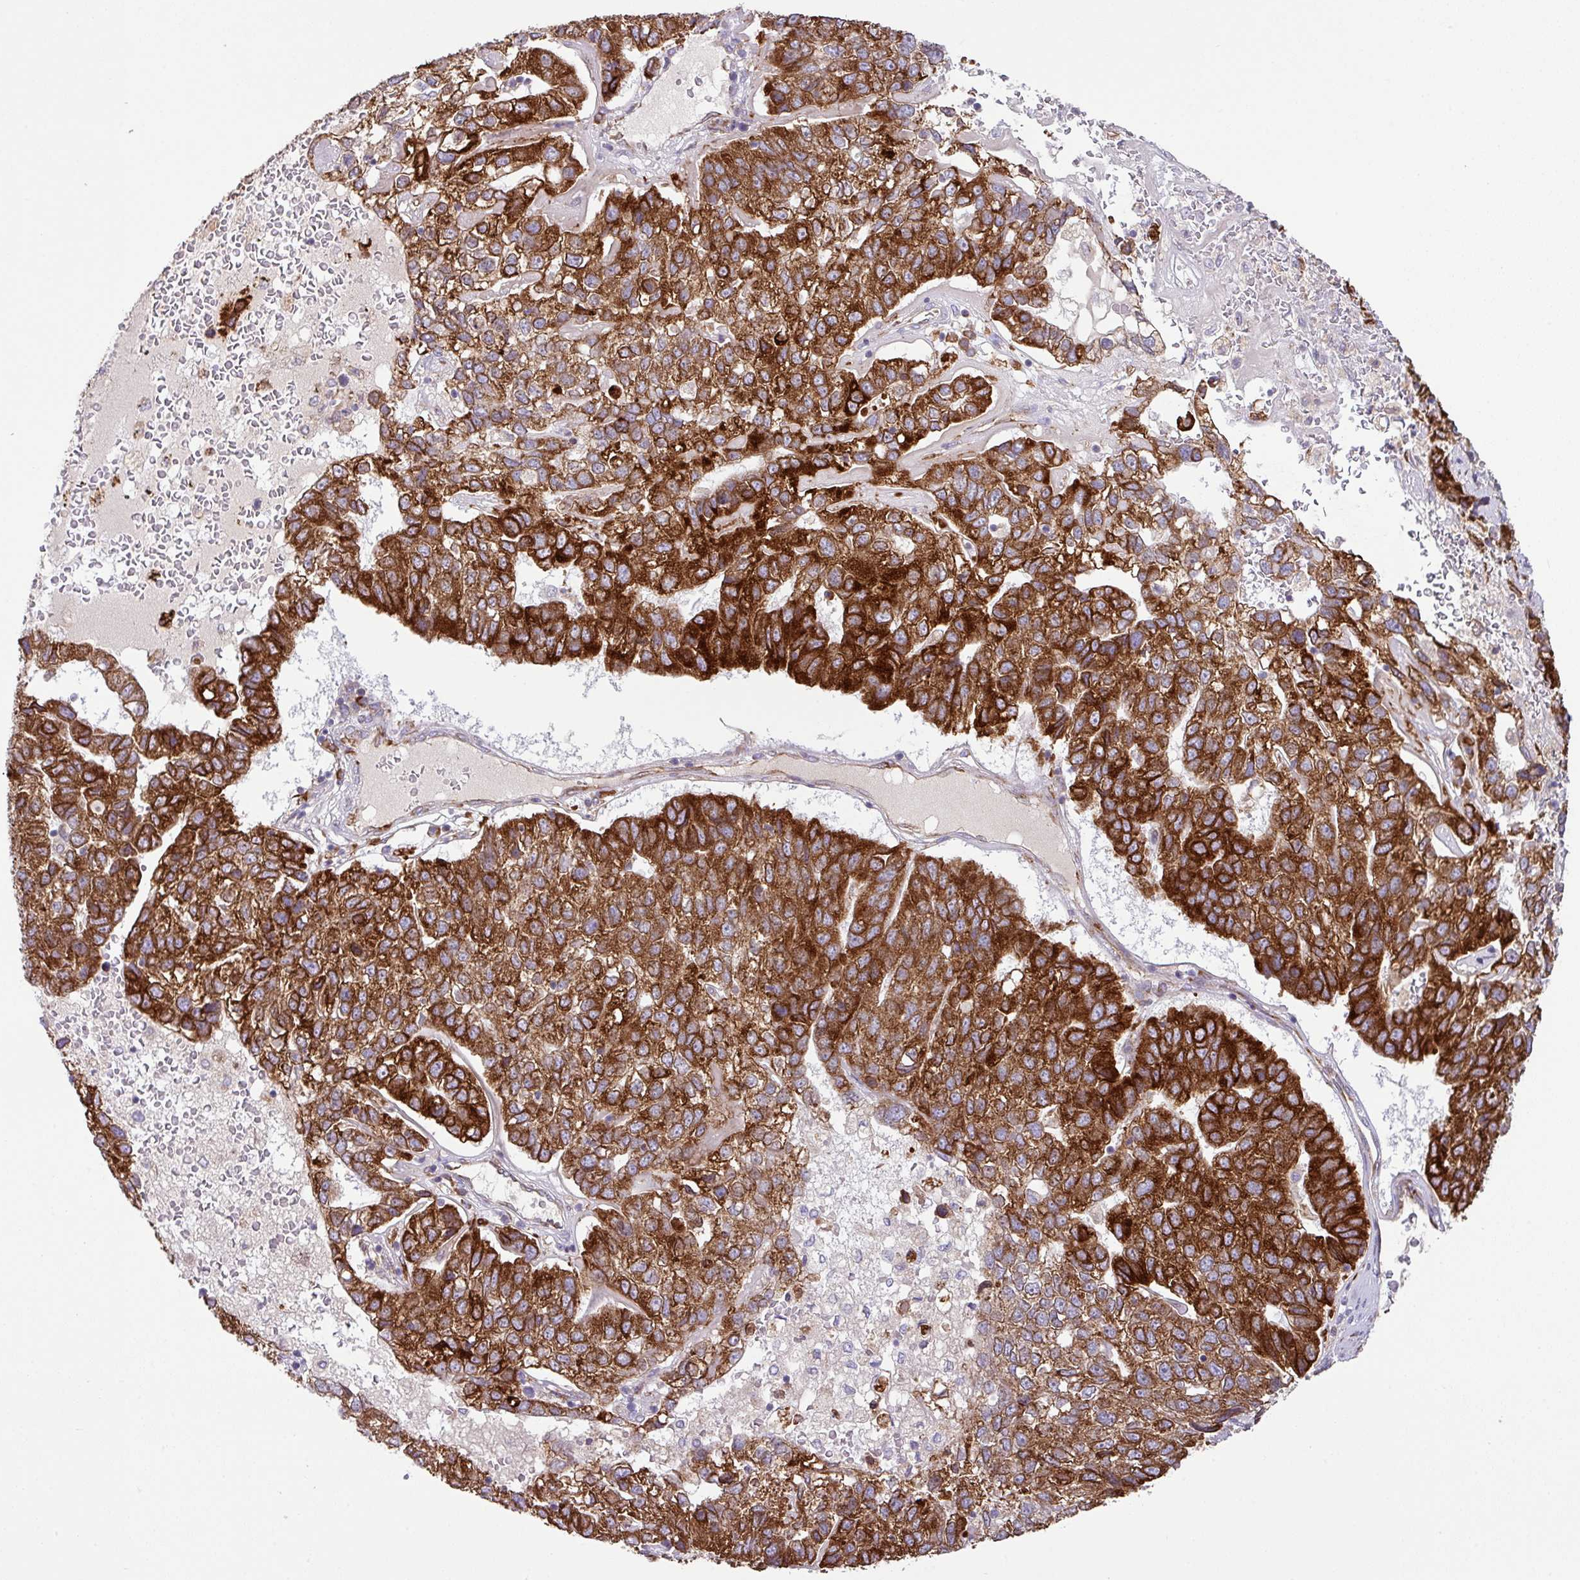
{"staining": {"intensity": "strong", "quantity": ">75%", "location": "cytoplasmic/membranous"}, "tissue": "pancreatic cancer", "cell_type": "Tumor cells", "image_type": "cancer", "snomed": [{"axis": "morphology", "description": "Adenocarcinoma, NOS"}, {"axis": "topography", "description": "Pancreas"}], "caption": "Immunohistochemical staining of pancreatic cancer (adenocarcinoma) reveals high levels of strong cytoplasmic/membranous positivity in approximately >75% of tumor cells.", "gene": "SLC39A7", "patient": {"sex": "female", "age": 61}}